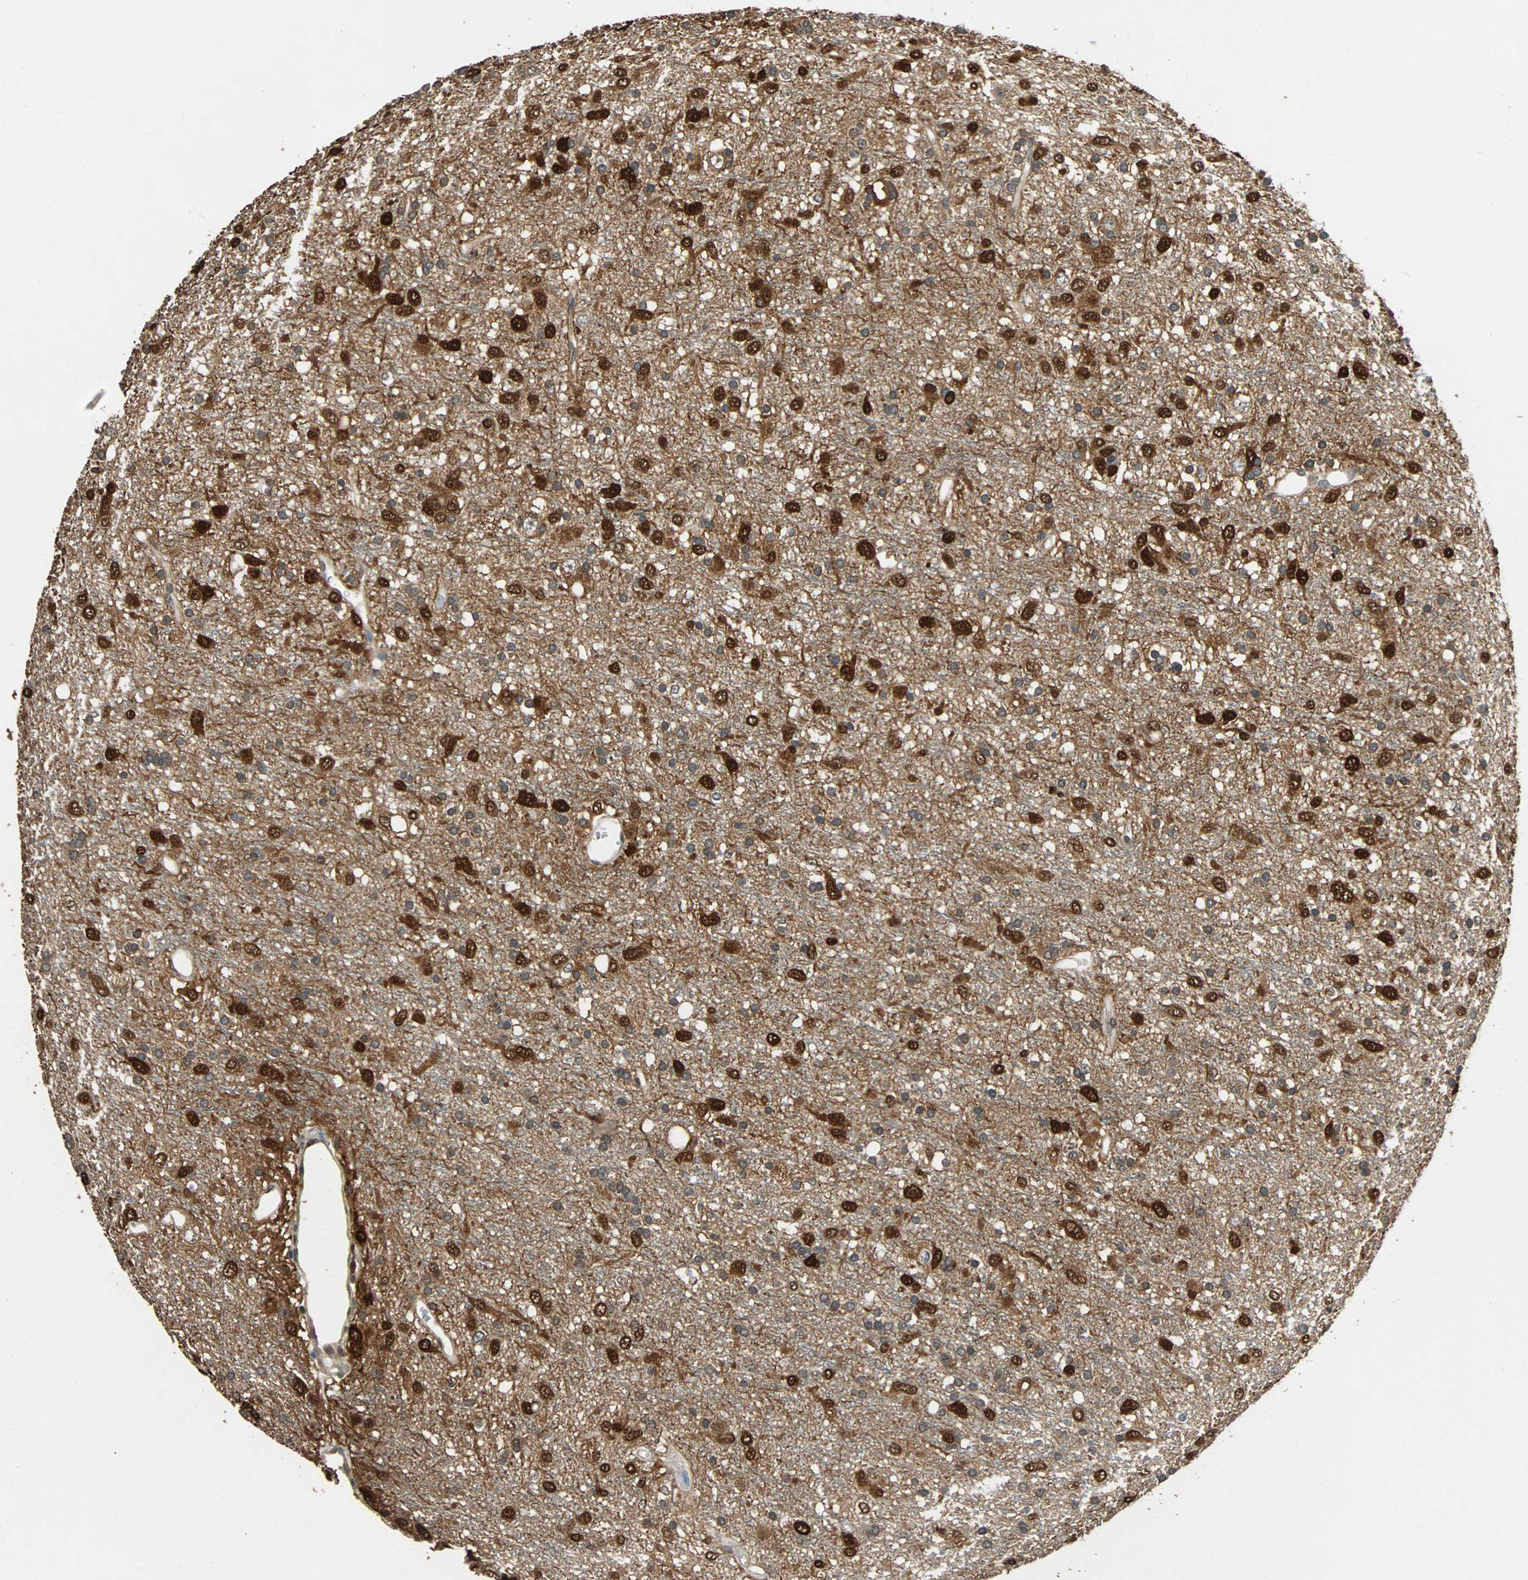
{"staining": {"intensity": "strong", "quantity": ">75%", "location": "cytoplasmic/membranous,nuclear"}, "tissue": "glioma", "cell_type": "Tumor cells", "image_type": "cancer", "snomed": [{"axis": "morphology", "description": "Glioma, malignant, Low grade"}, {"axis": "topography", "description": "Brain"}], "caption": "The micrograph exhibits staining of malignant glioma (low-grade), revealing strong cytoplasmic/membranous and nuclear protein staining (brown color) within tumor cells.", "gene": "PRDX6", "patient": {"sex": "male", "age": 77}}